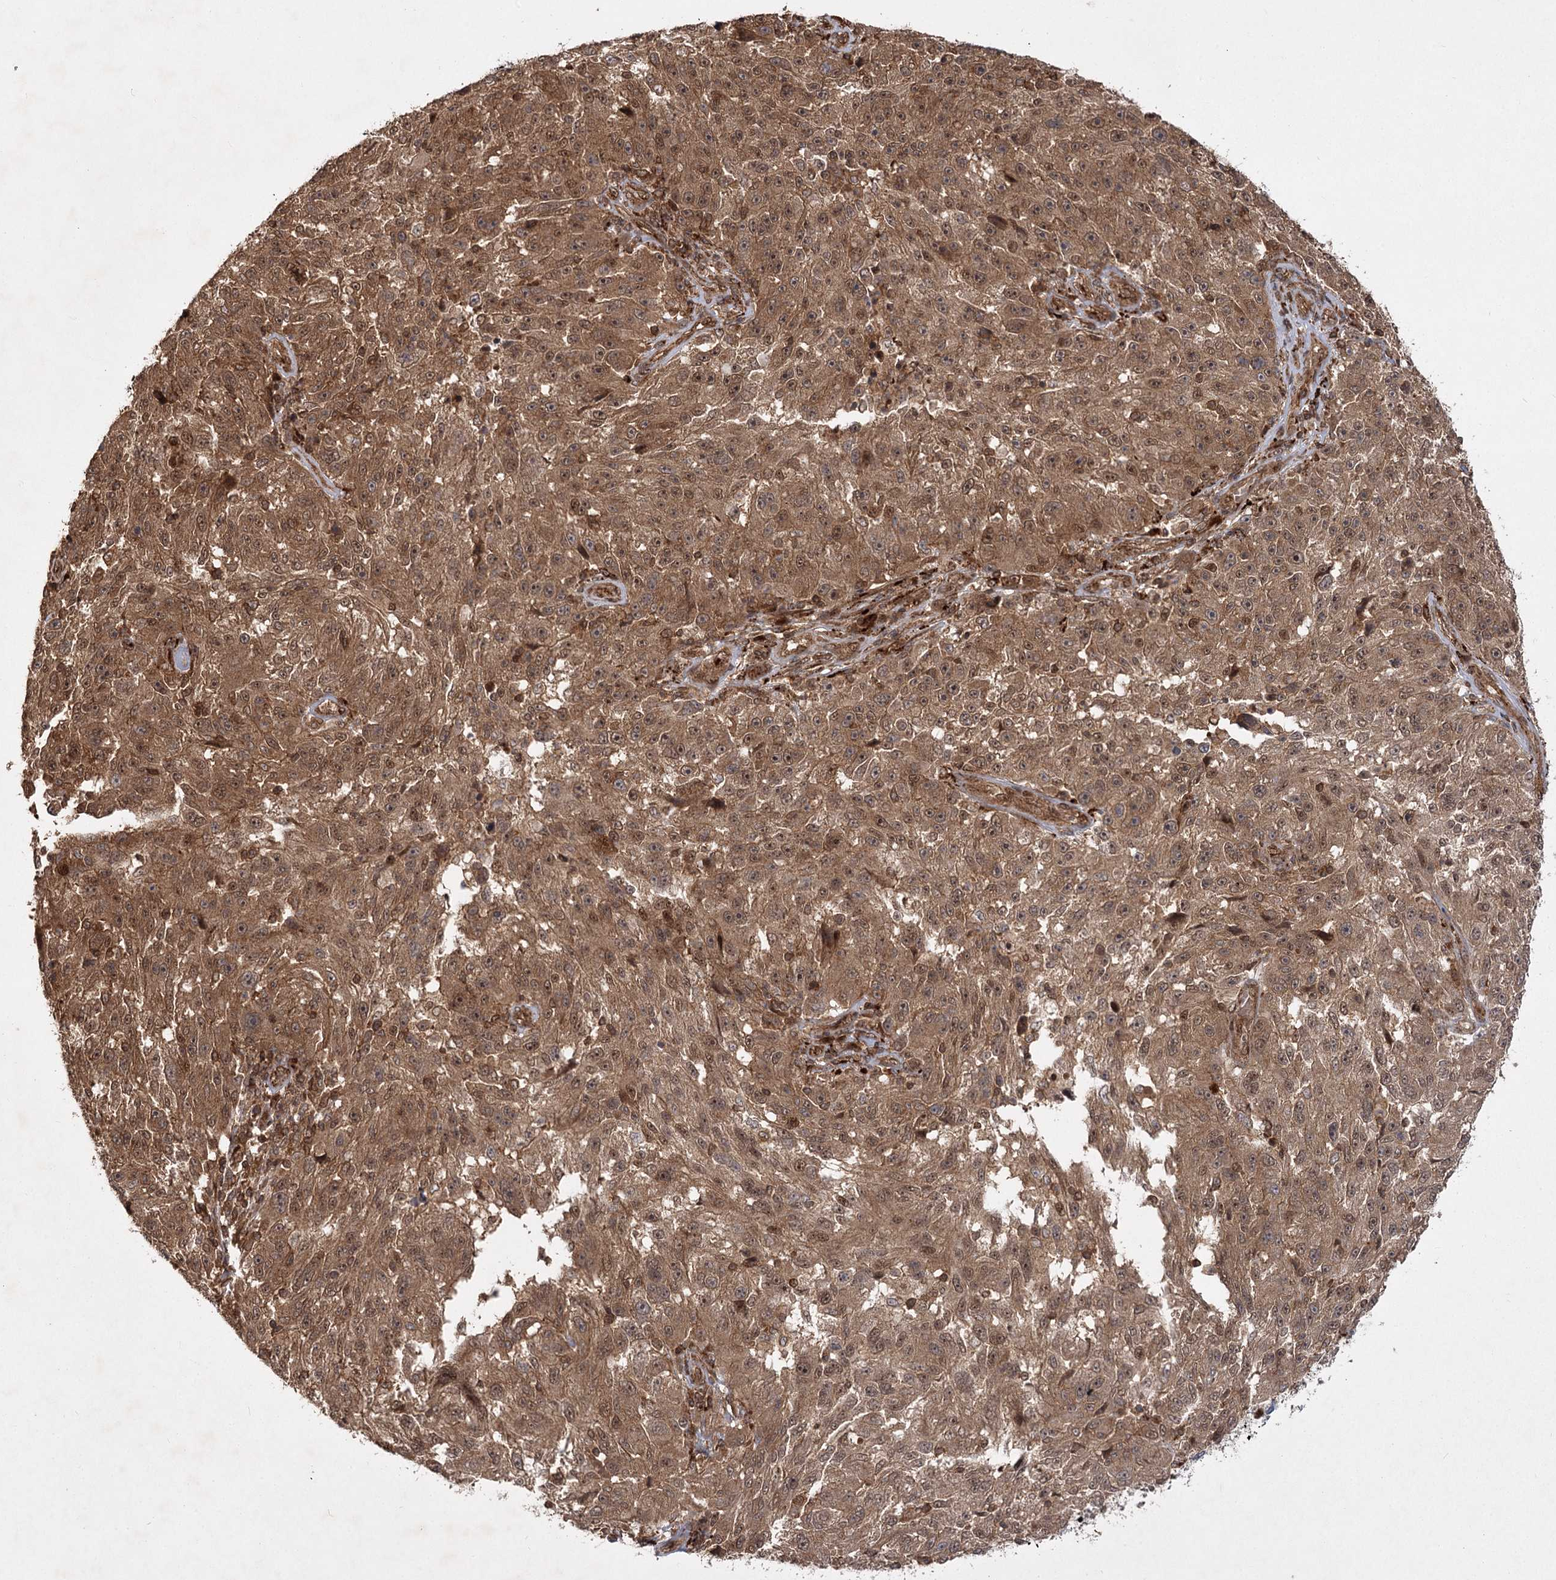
{"staining": {"intensity": "moderate", "quantity": ">75%", "location": "cytoplasmic/membranous,nuclear"}, "tissue": "melanoma", "cell_type": "Tumor cells", "image_type": "cancer", "snomed": [{"axis": "morphology", "description": "Malignant melanoma, NOS"}, {"axis": "topography", "description": "Skin"}], "caption": "High-power microscopy captured an IHC histopathology image of melanoma, revealing moderate cytoplasmic/membranous and nuclear positivity in about >75% of tumor cells.", "gene": "MDFIC", "patient": {"sex": "male", "age": 53}}